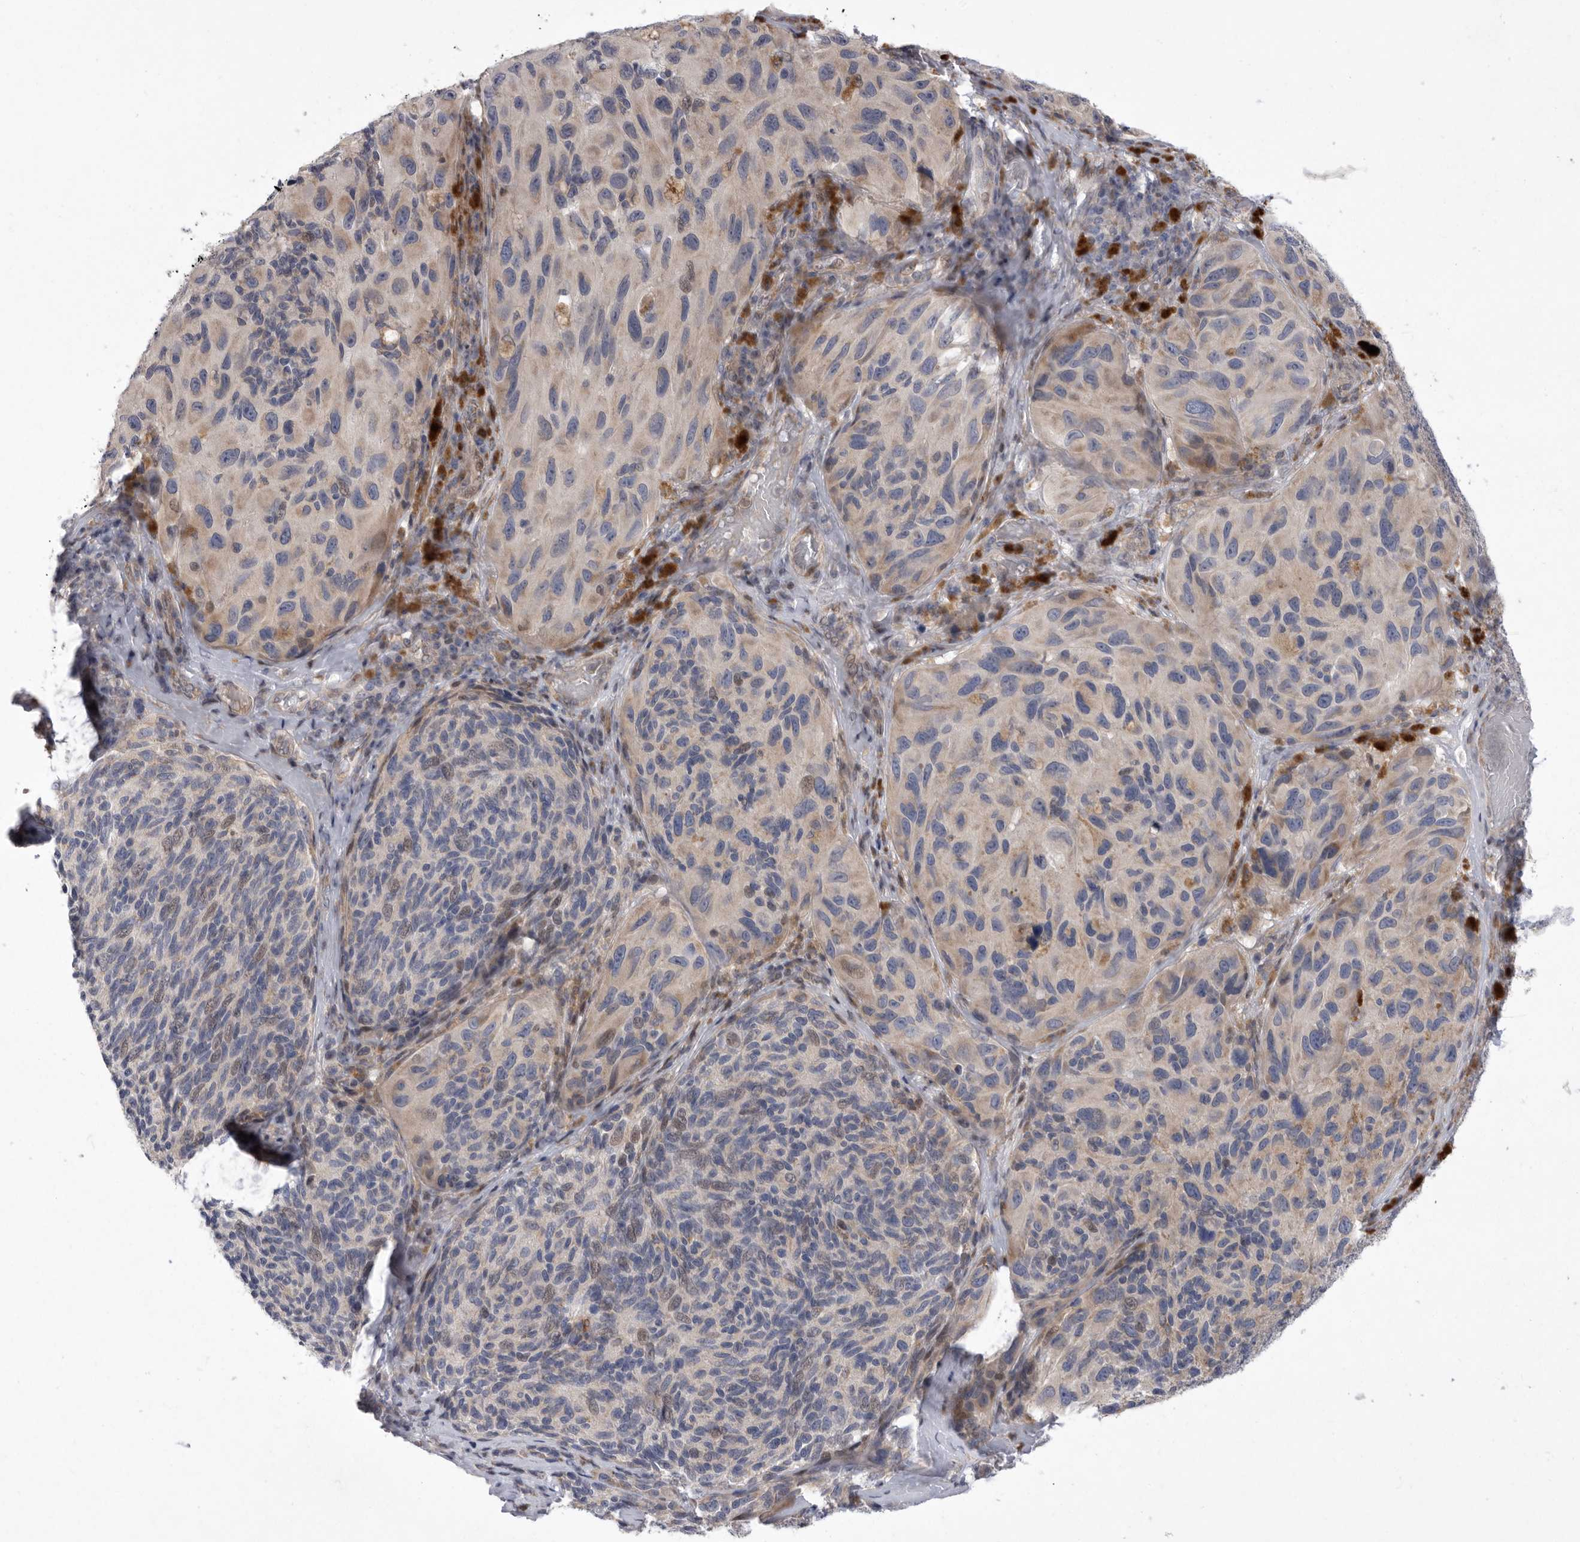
{"staining": {"intensity": "negative", "quantity": "none", "location": "none"}, "tissue": "melanoma", "cell_type": "Tumor cells", "image_type": "cancer", "snomed": [{"axis": "morphology", "description": "Malignant melanoma, NOS"}, {"axis": "topography", "description": "Skin"}], "caption": "Immunohistochemistry (IHC) photomicrograph of malignant melanoma stained for a protein (brown), which reveals no staining in tumor cells.", "gene": "MPZL1", "patient": {"sex": "female", "age": 73}}